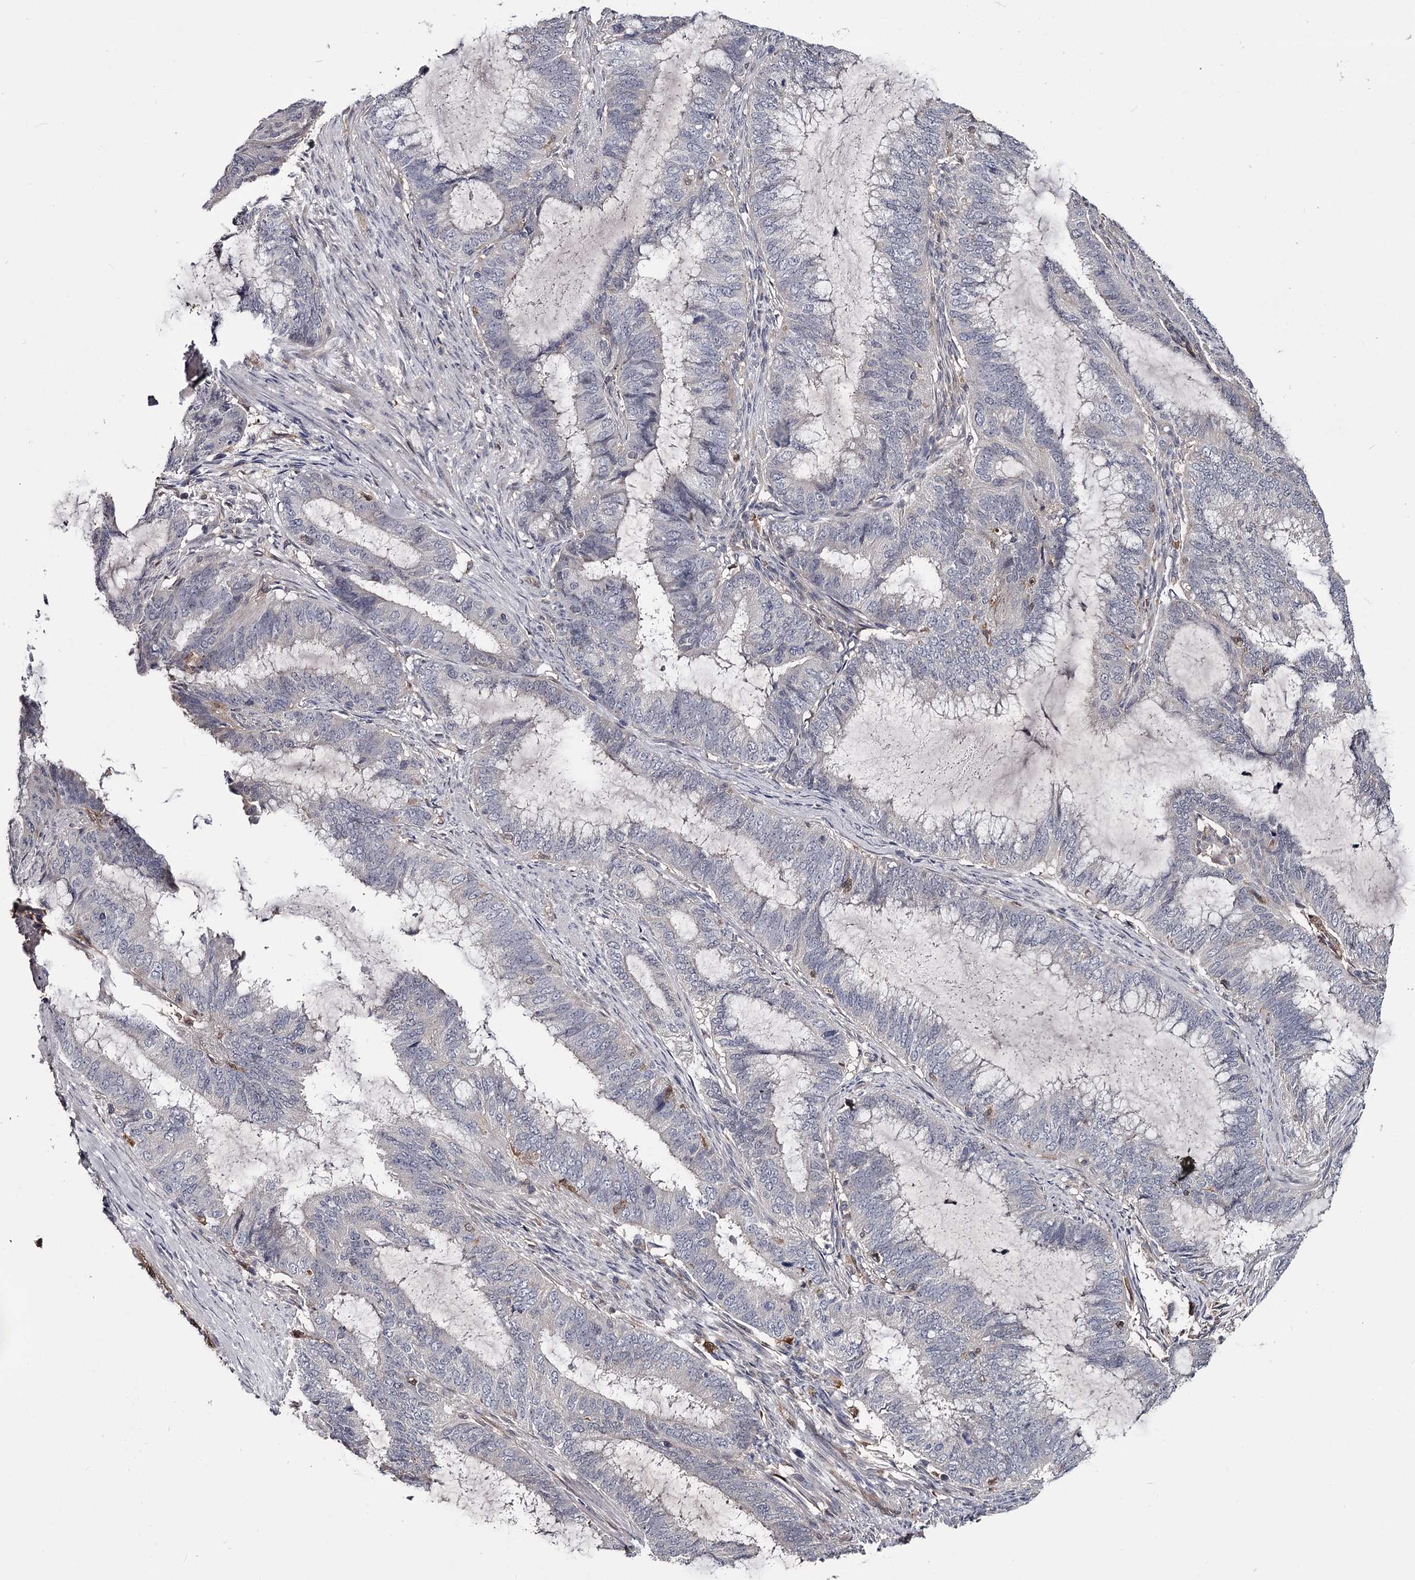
{"staining": {"intensity": "negative", "quantity": "none", "location": "none"}, "tissue": "endometrial cancer", "cell_type": "Tumor cells", "image_type": "cancer", "snomed": [{"axis": "morphology", "description": "Adenocarcinoma, NOS"}, {"axis": "topography", "description": "Endometrium"}], "caption": "Endometrial cancer was stained to show a protein in brown. There is no significant expression in tumor cells.", "gene": "GSTO1", "patient": {"sex": "female", "age": 51}}